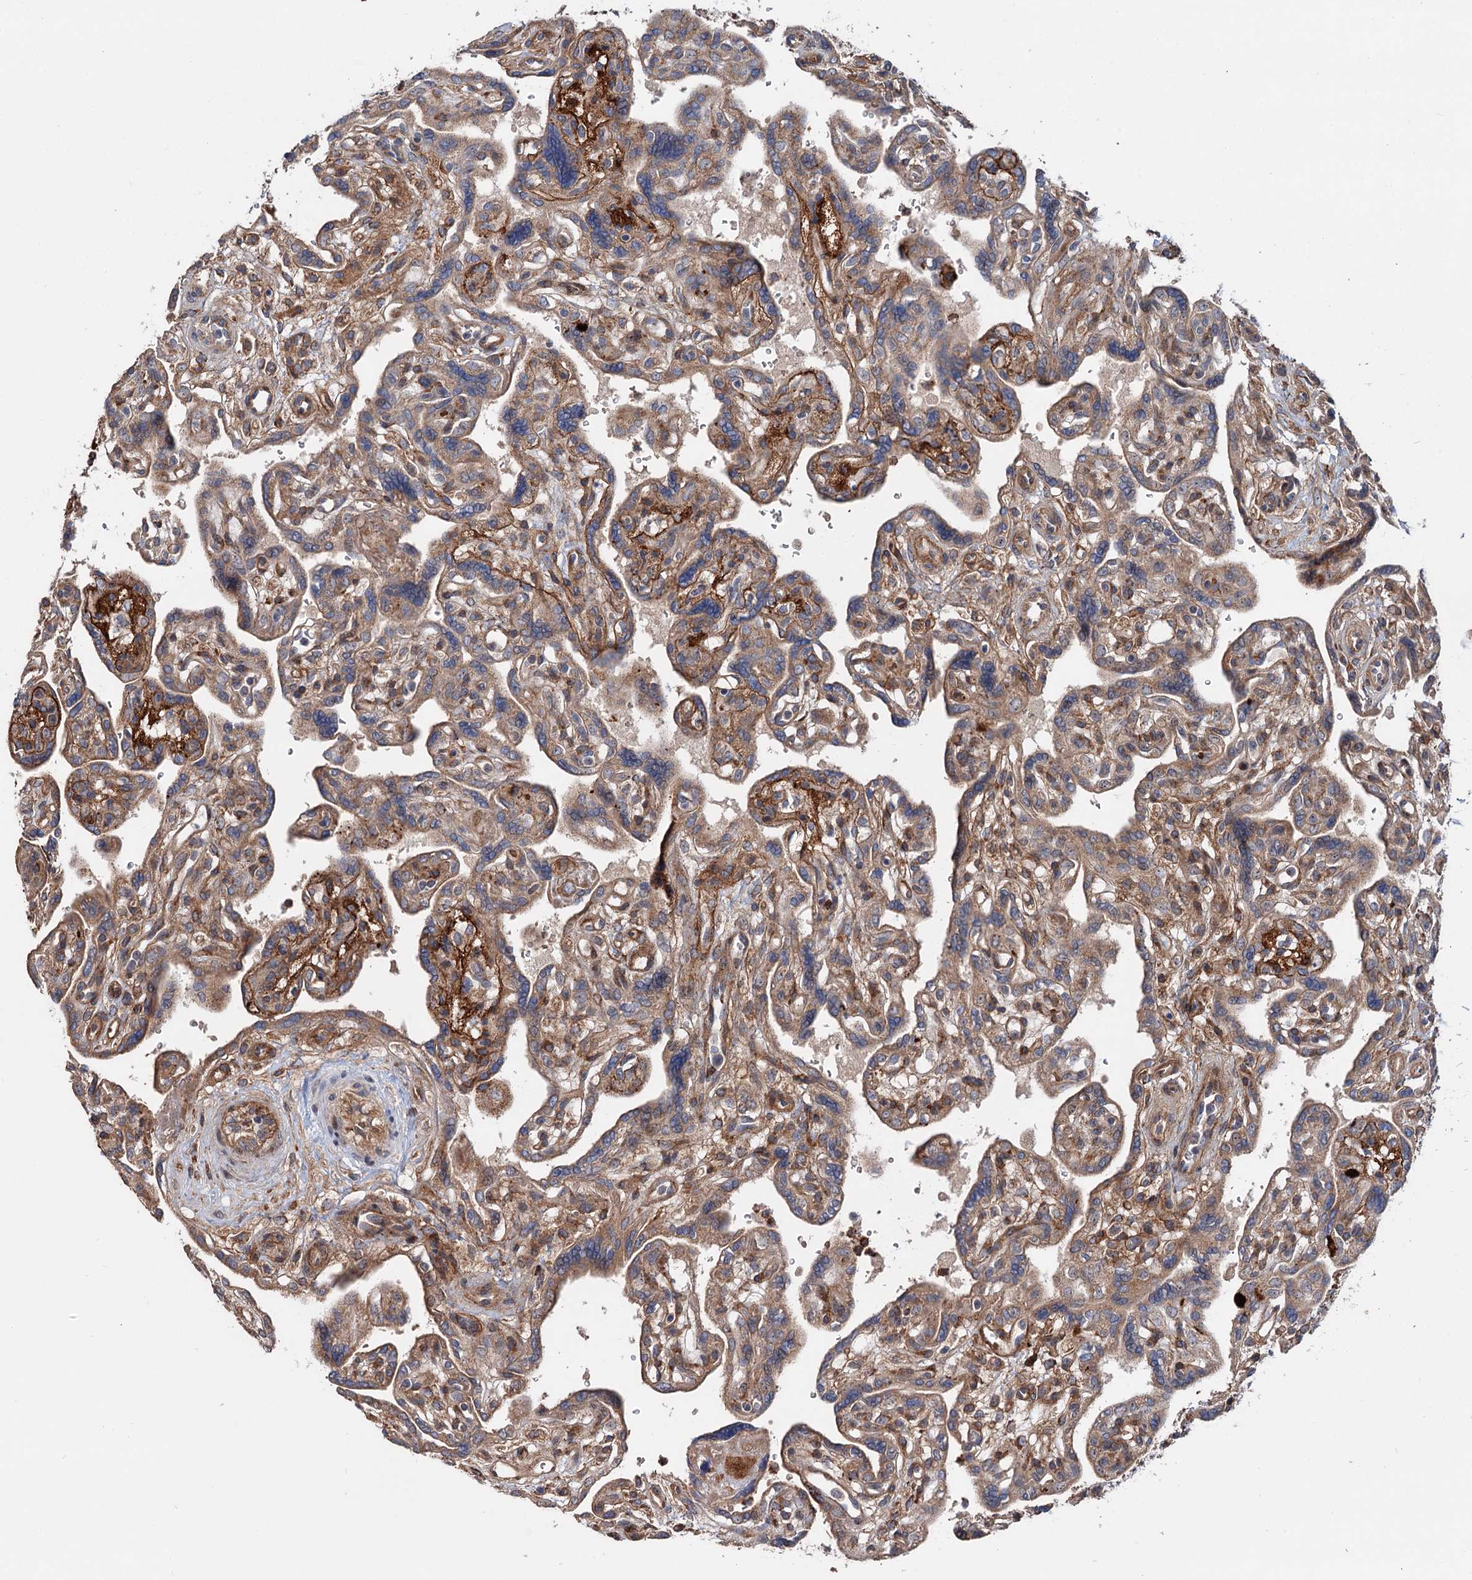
{"staining": {"intensity": "moderate", "quantity": ">75%", "location": "cytoplasmic/membranous"}, "tissue": "placenta", "cell_type": "Trophoblastic cells", "image_type": "normal", "snomed": [{"axis": "morphology", "description": "Normal tissue, NOS"}, {"axis": "topography", "description": "Placenta"}], "caption": "Immunohistochemical staining of normal placenta reveals >75% levels of moderate cytoplasmic/membranous protein positivity in about >75% of trophoblastic cells.", "gene": "PTDSS2", "patient": {"sex": "female", "age": 39}}